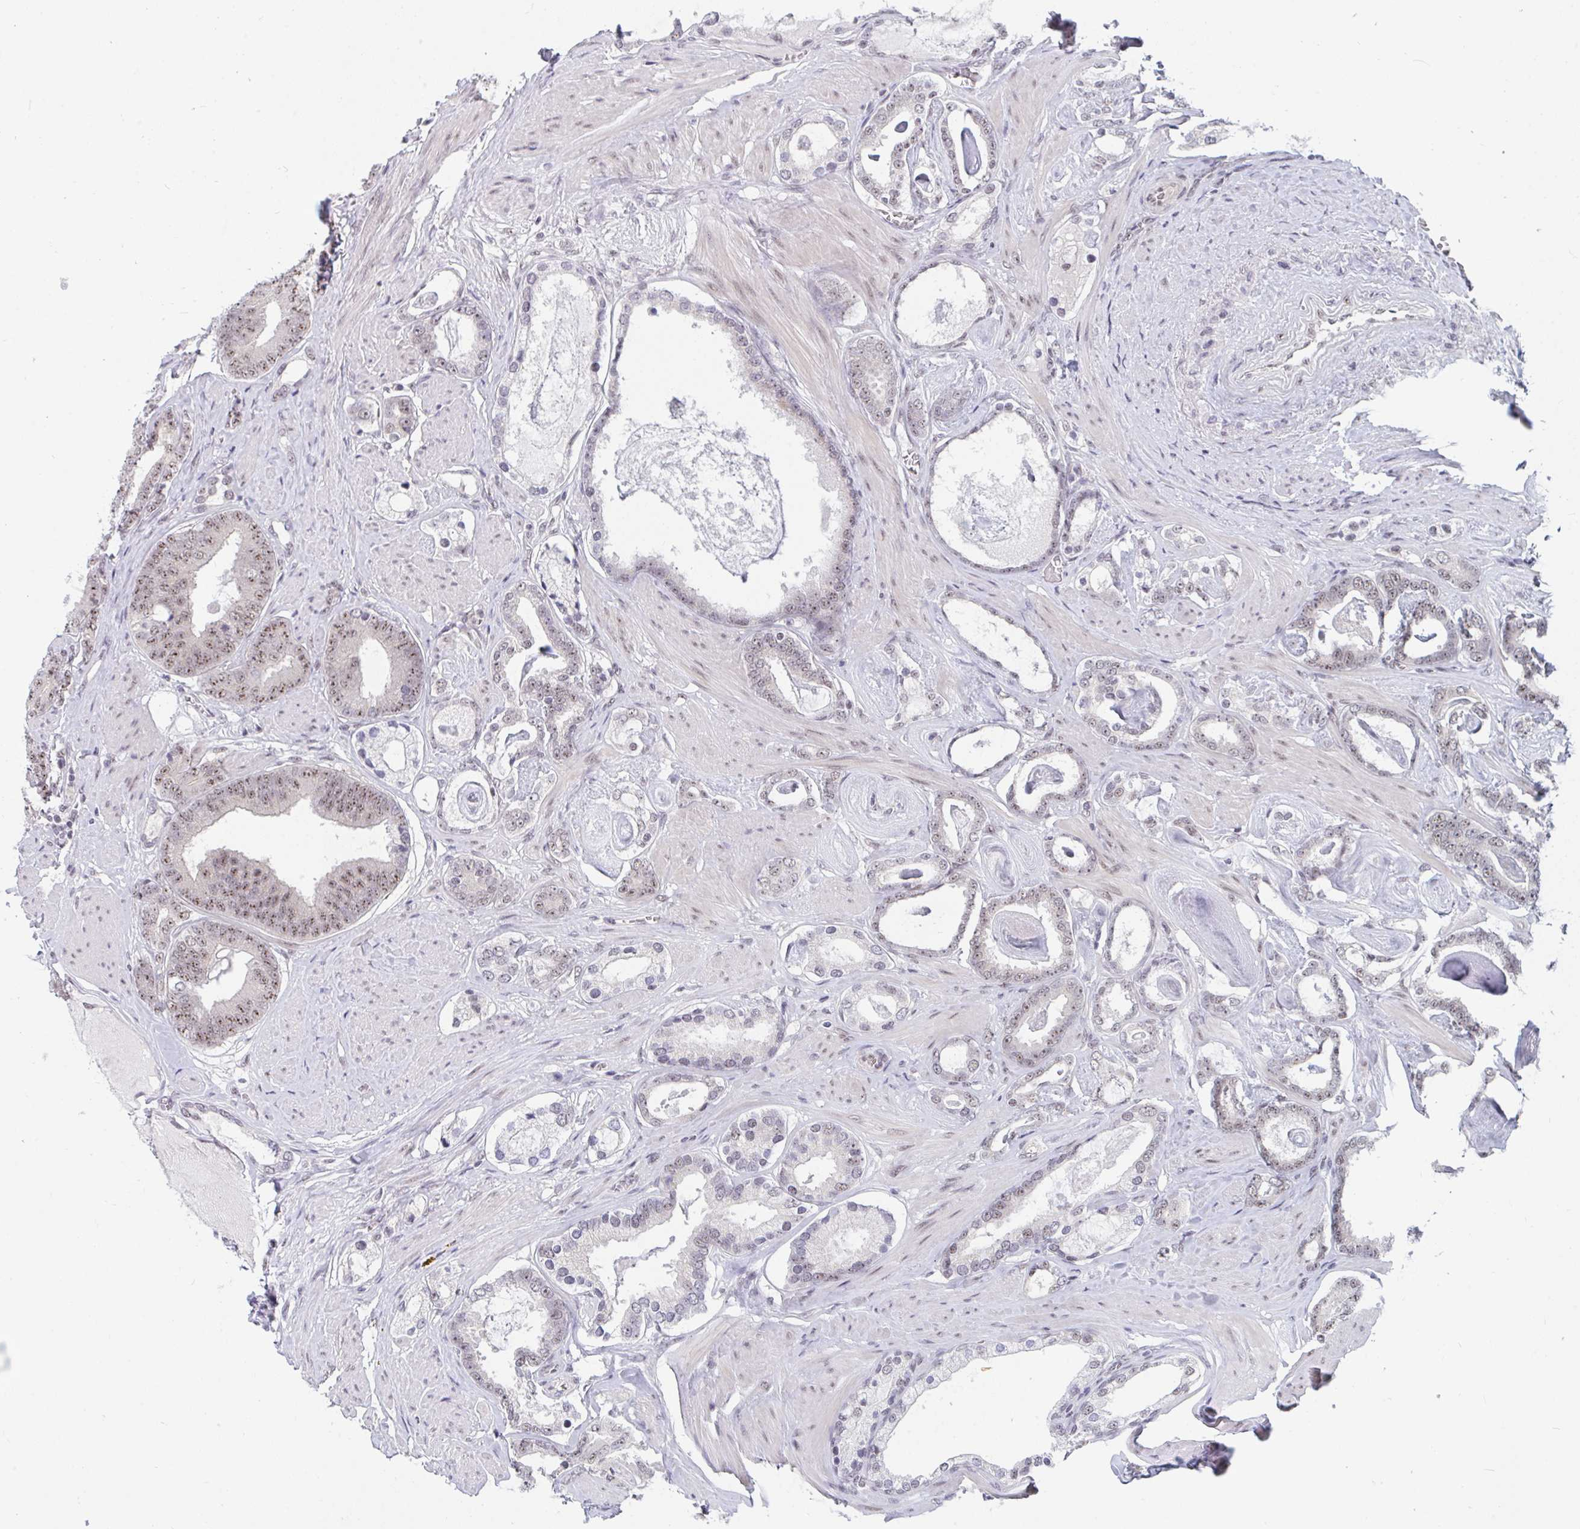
{"staining": {"intensity": "moderate", "quantity": "<25%", "location": "nuclear"}, "tissue": "prostate cancer", "cell_type": "Tumor cells", "image_type": "cancer", "snomed": [{"axis": "morphology", "description": "Adenocarcinoma, High grade"}, {"axis": "topography", "description": "Prostate"}], "caption": "Prostate cancer (adenocarcinoma (high-grade)) tissue exhibits moderate nuclear staining in approximately <25% of tumor cells, visualized by immunohistochemistry.", "gene": "PRR14", "patient": {"sex": "male", "age": 63}}